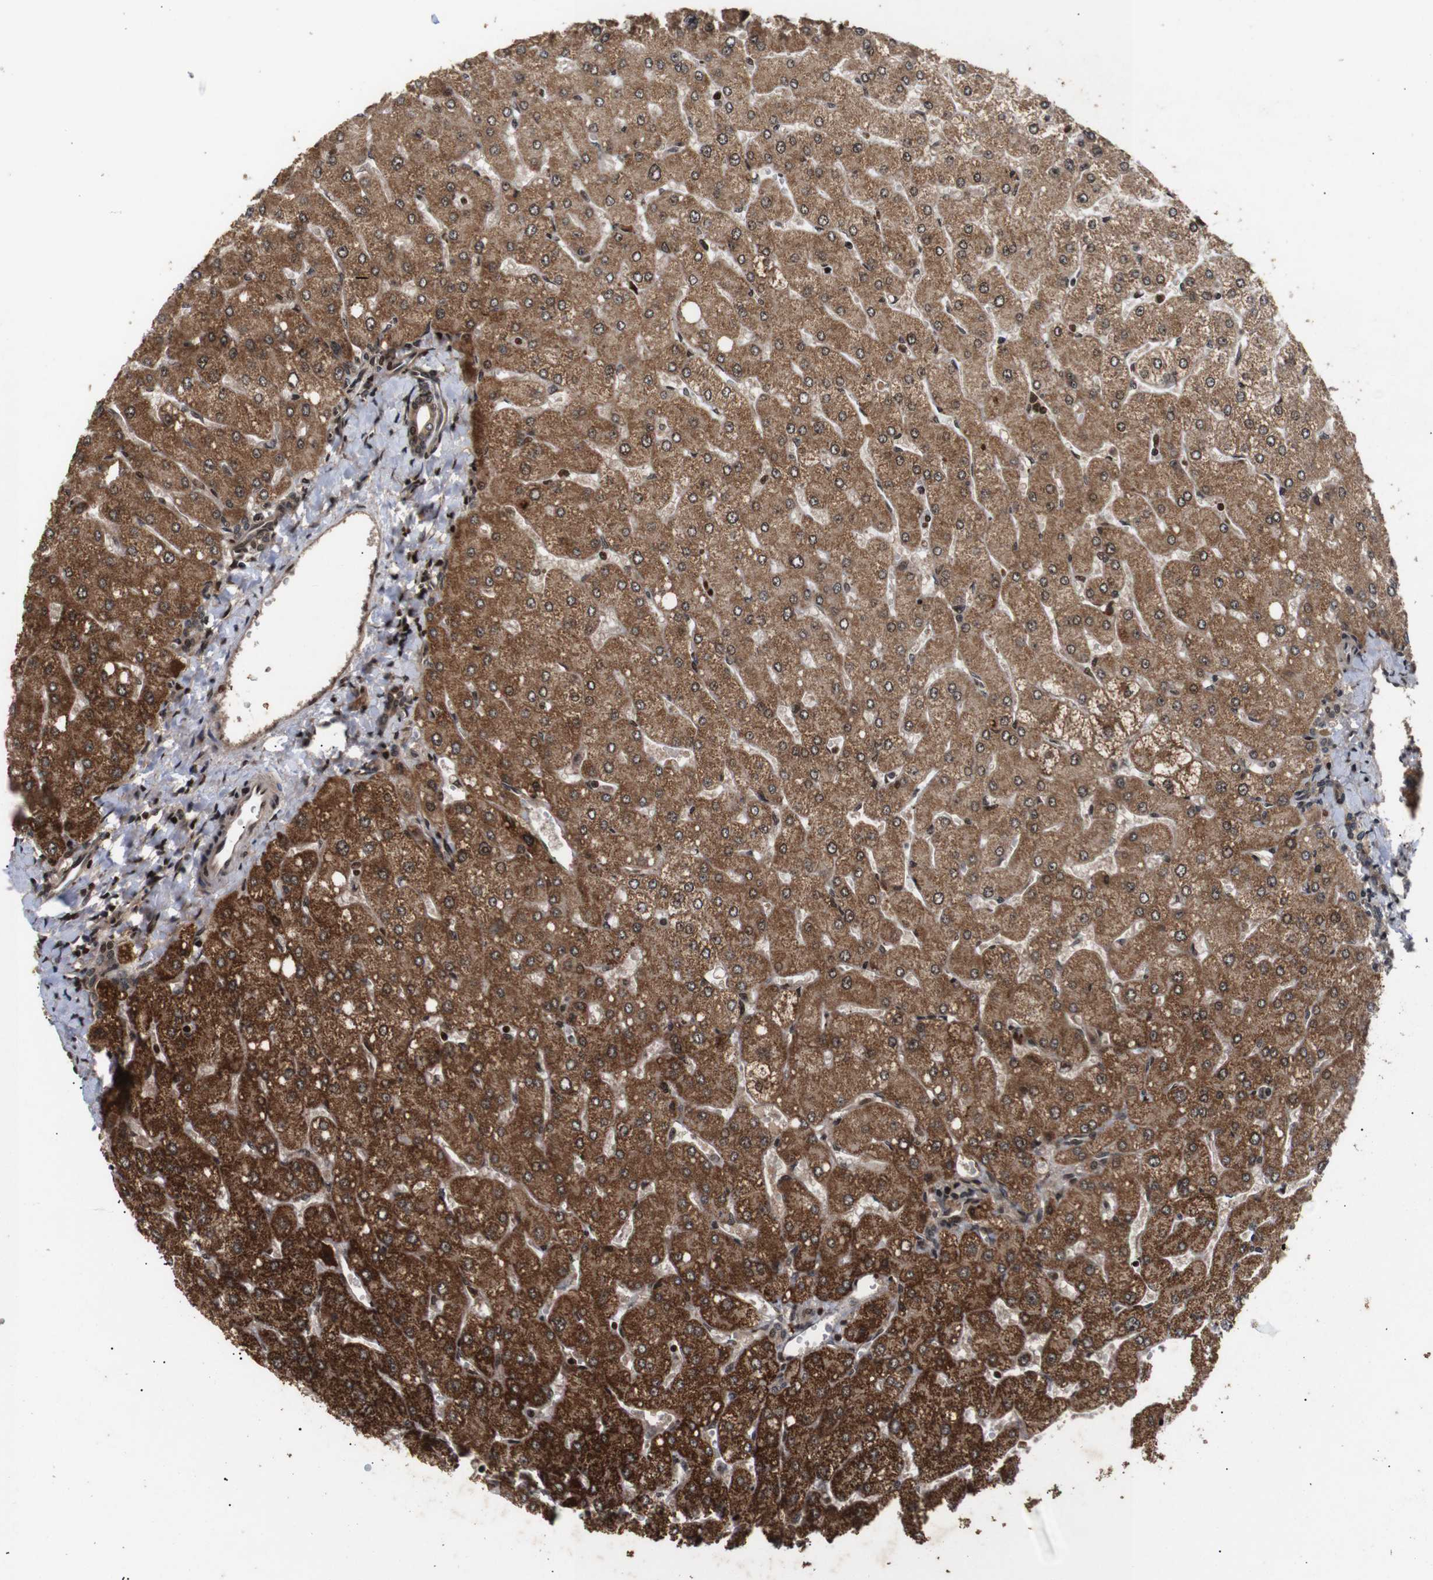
{"staining": {"intensity": "moderate", "quantity": ">75%", "location": "cytoplasmic/membranous,nuclear"}, "tissue": "liver", "cell_type": "Cholangiocytes", "image_type": "normal", "snomed": [{"axis": "morphology", "description": "Normal tissue, NOS"}, {"axis": "topography", "description": "Liver"}], "caption": "Moderate cytoplasmic/membranous,nuclear expression for a protein is appreciated in about >75% of cholangiocytes of unremarkable liver using immunohistochemistry (IHC).", "gene": "KIF23", "patient": {"sex": "male", "age": 55}}